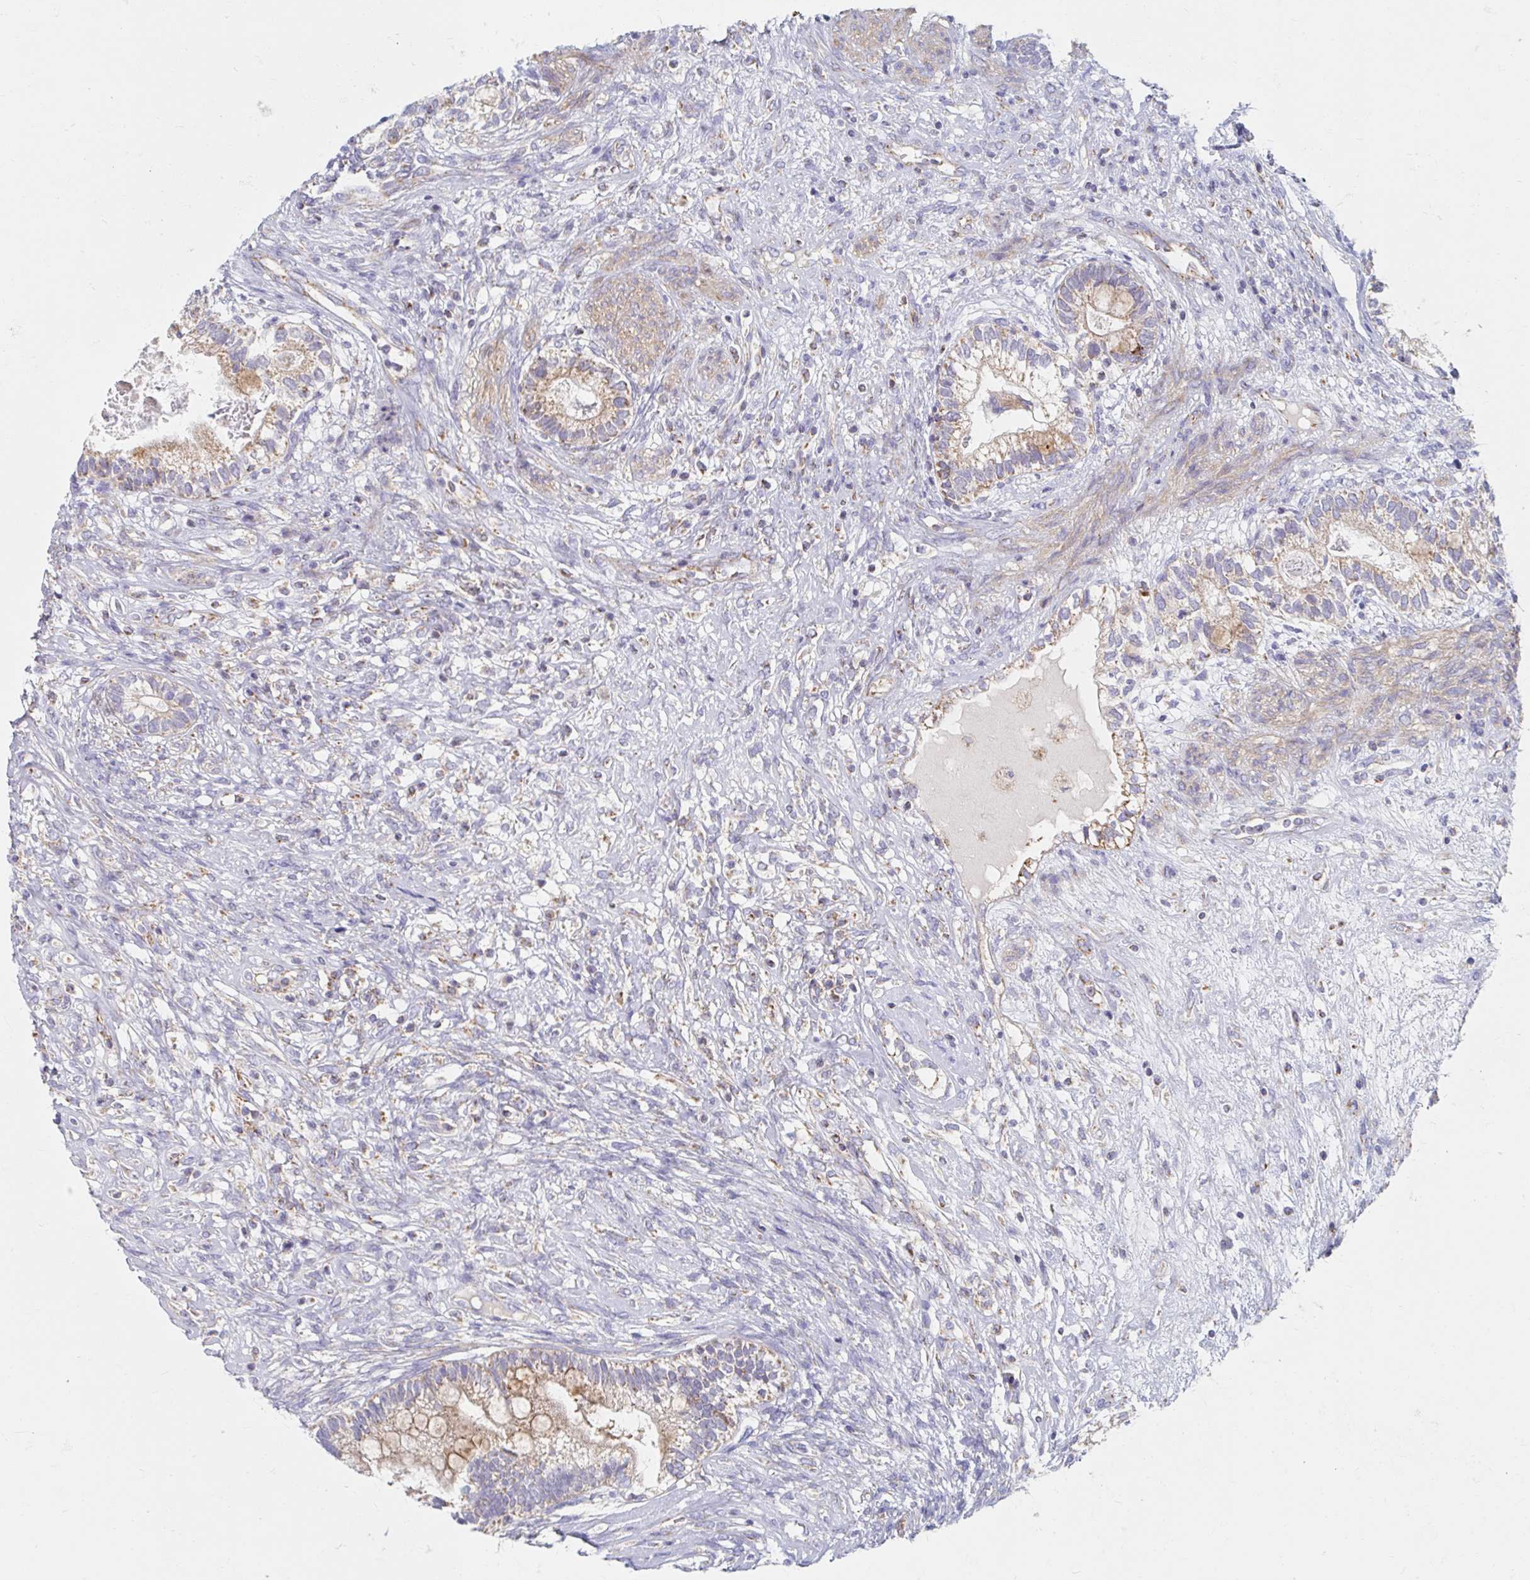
{"staining": {"intensity": "weak", "quantity": "25%-75%", "location": "cytoplasmic/membranous"}, "tissue": "testis cancer", "cell_type": "Tumor cells", "image_type": "cancer", "snomed": [{"axis": "morphology", "description": "Seminoma, NOS"}, {"axis": "morphology", "description": "Carcinoma, Embryonal, NOS"}, {"axis": "topography", "description": "Testis"}], "caption": "Protein positivity by IHC reveals weak cytoplasmic/membranous expression in about 25%-75% of tumor cells in testis cancer.", "gene": "MAVS", "patient": {"sex": "male", "age": 41}}